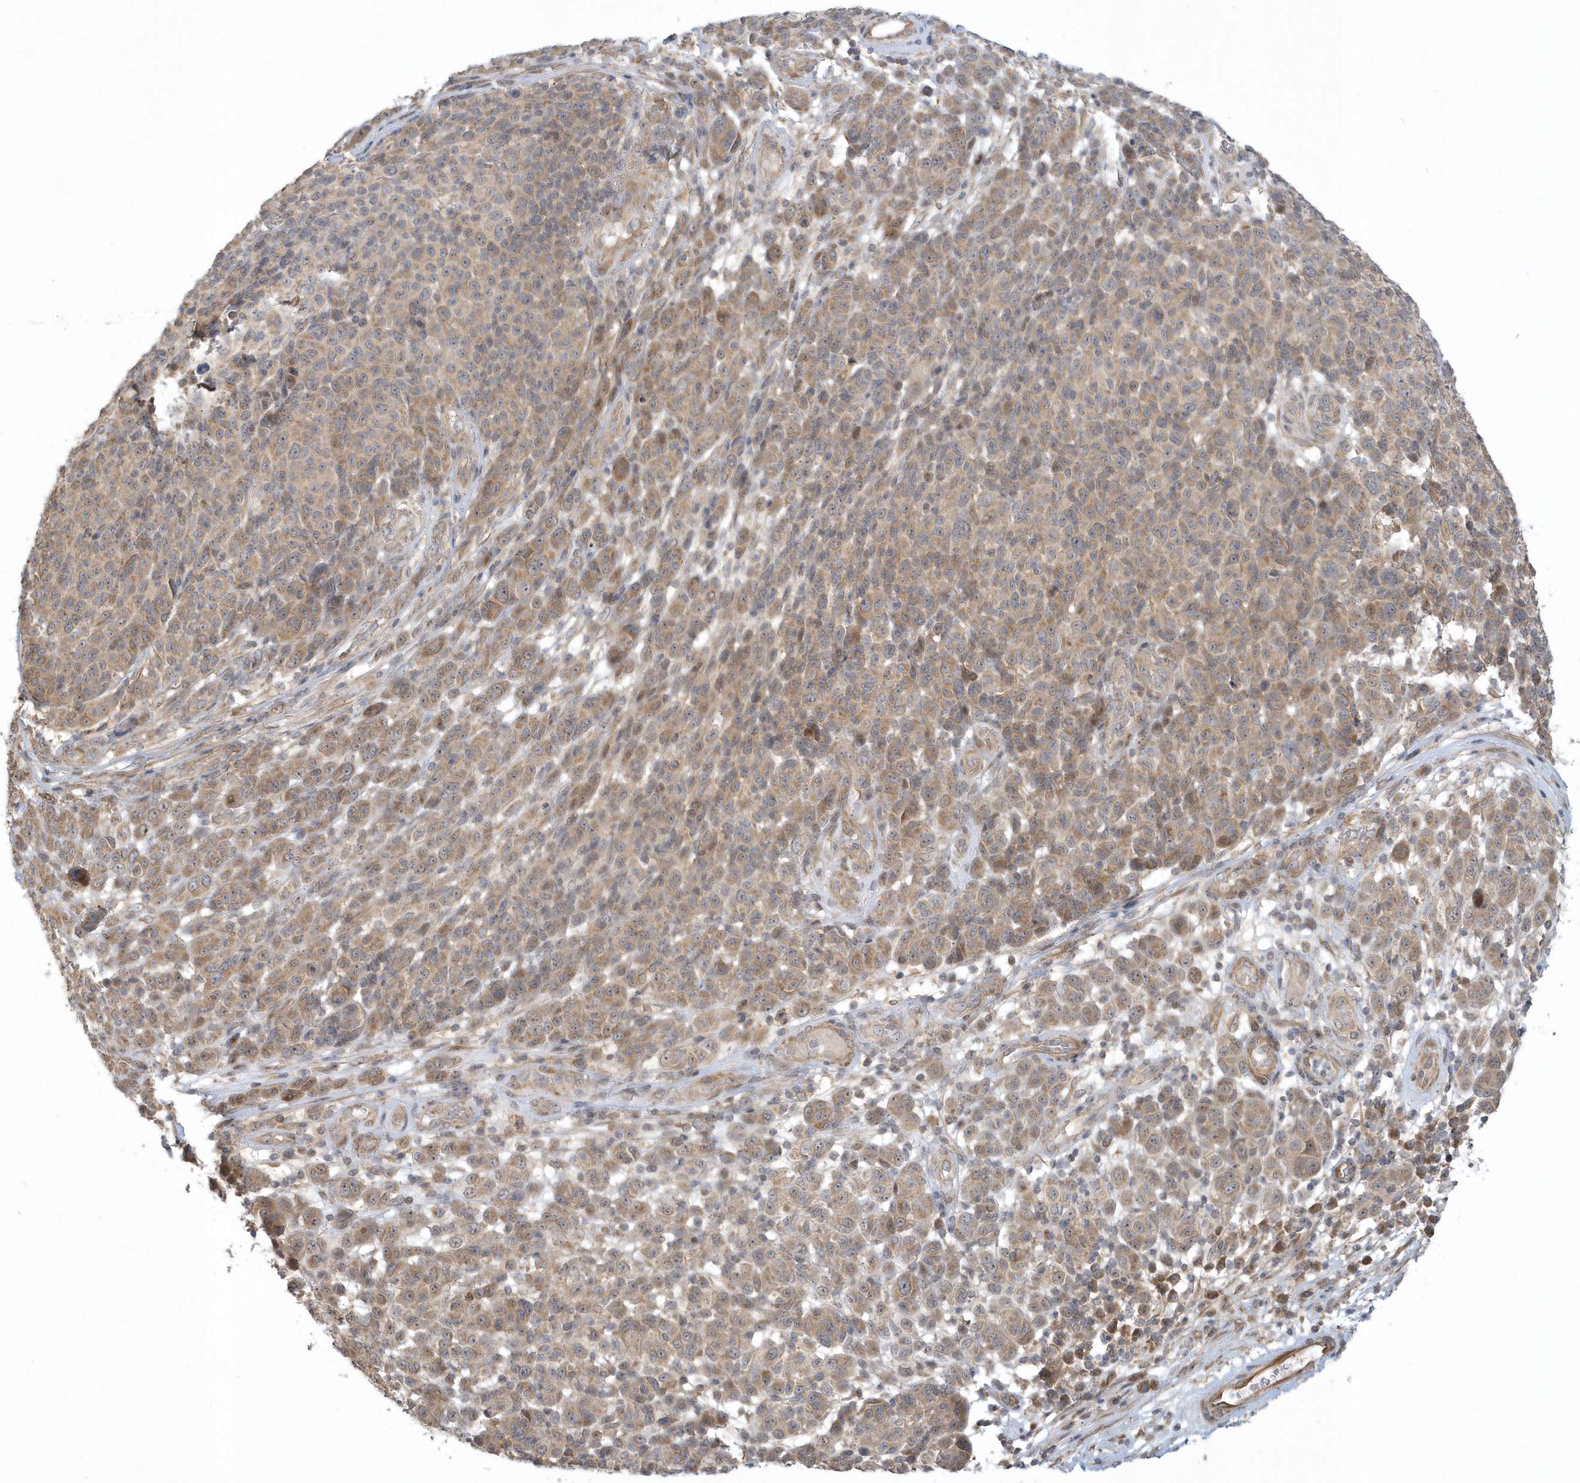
{"staining": {"intensity": "weak", "quantity": ">75%", "location": "cytoplasmic/membranous"}, "tissue": "melanoma", "cell_type": "Tumor cells", "image_type": "cancer", "snomed": [{"axis": "morphology", "description": "Malignant melanoma, NOS"}, {"axis": "topography", "description": "Skin"}], "caption": "Protein expression by immunohistochemistry (IHC) displays weak cytoplasmic/membranous positivity in about >75% of tumor cells in melanoma.", "gene": "THG1L", "patient": {"sex": "male", "age": 49}}